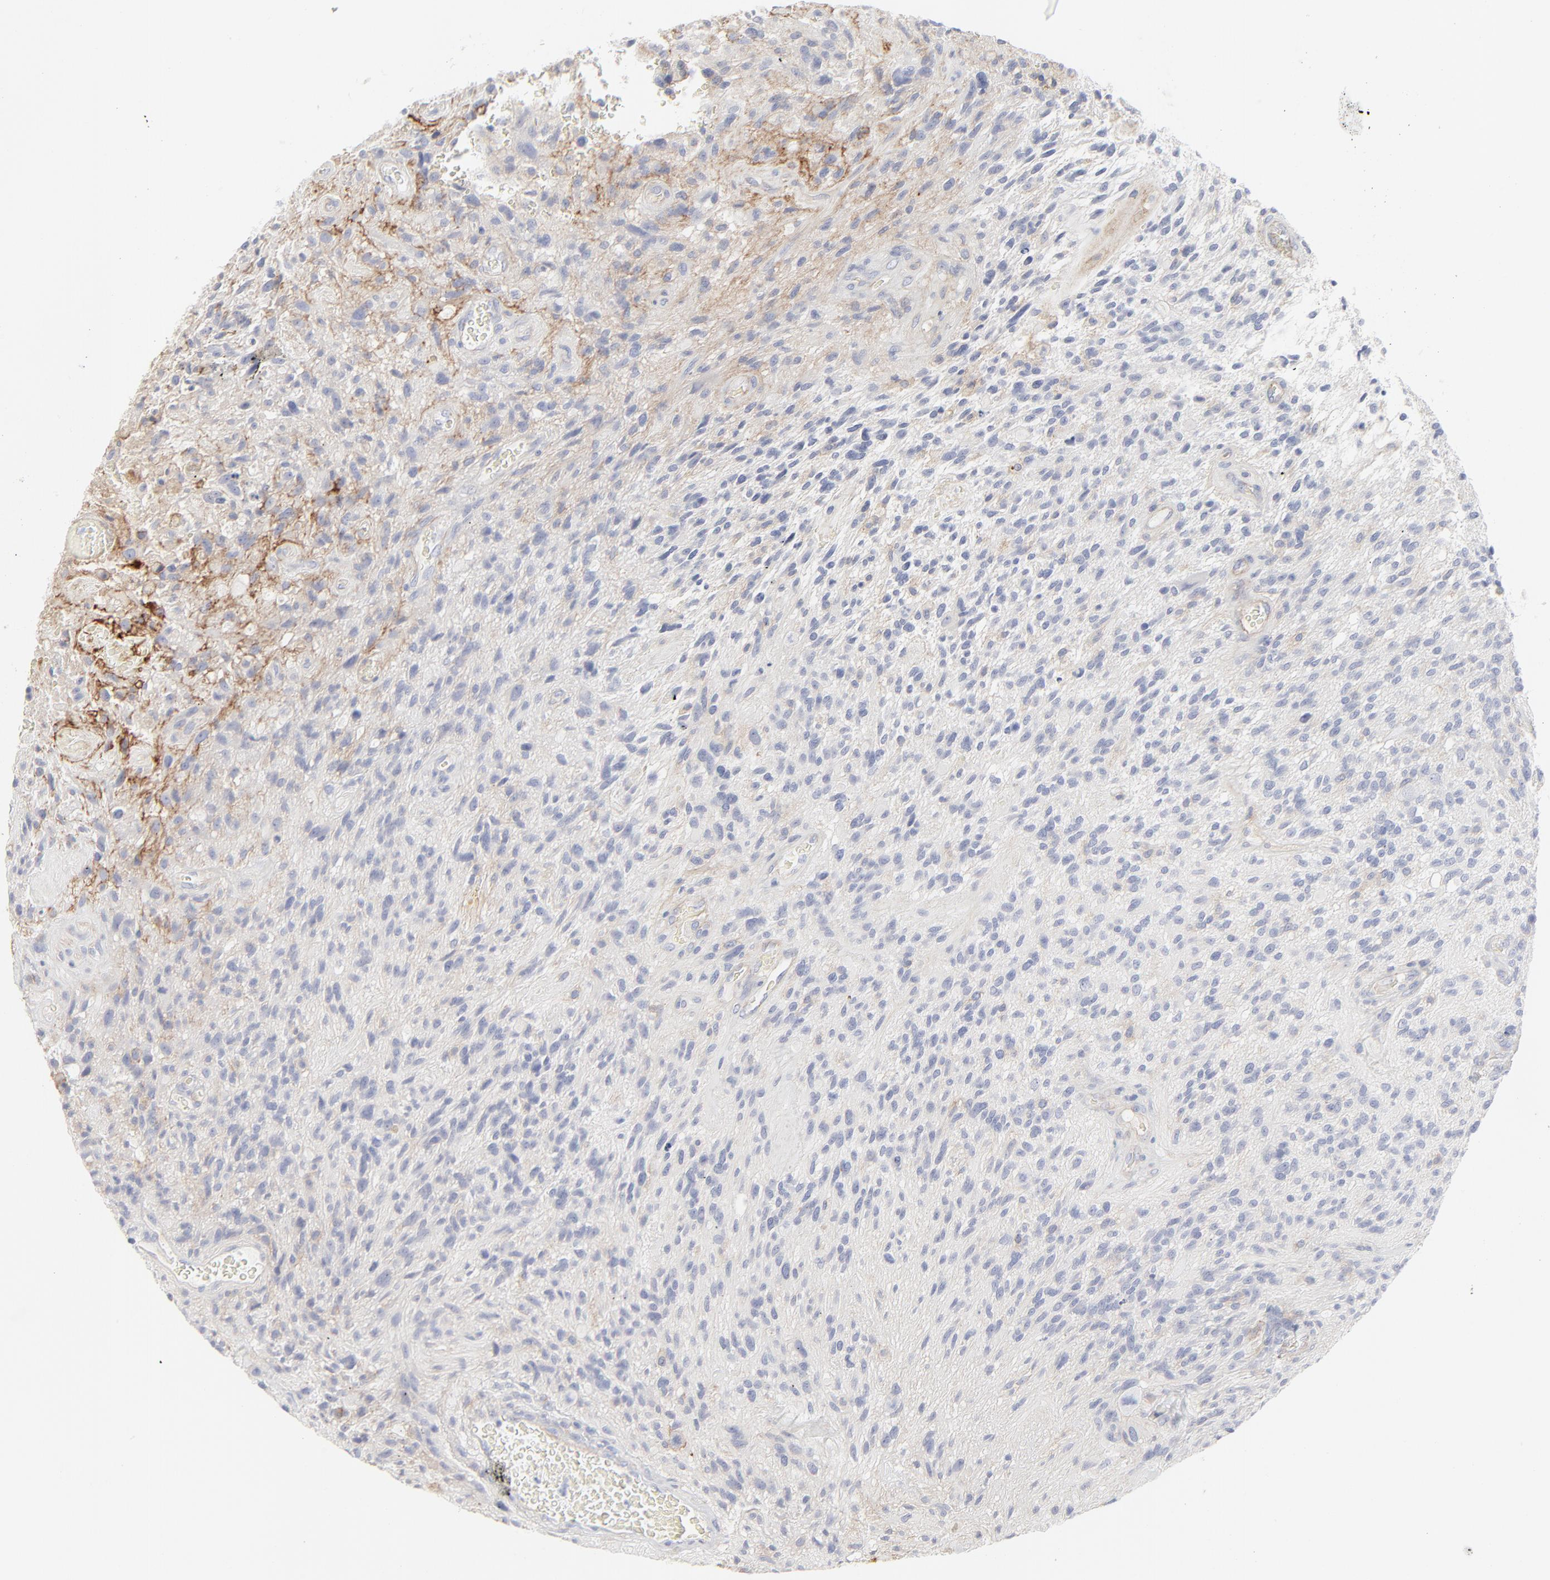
{"staining": {"intensity": "negative", "quantity": "none", "location": "none"}, "tissue": "glioma", "cell_type": "Tumor cells", "image_type": "cancer", "snomed": [{"axis": "morphology", "description": "Normal tissue, NOS"}, {"axis": "morphology", "description": "Glioma, malignant, High grade"}, {"axis": "topography", "description": "Cerebral cortex"}], "caption": "An immunohistochemistry (IHC) image of malignant glioma (high-grade) is shown. There is no staining in tumor cells of malignant glioma (high-grade).", "gene": "ITGA5", "patient": {"sex": "male", "age": 75}}